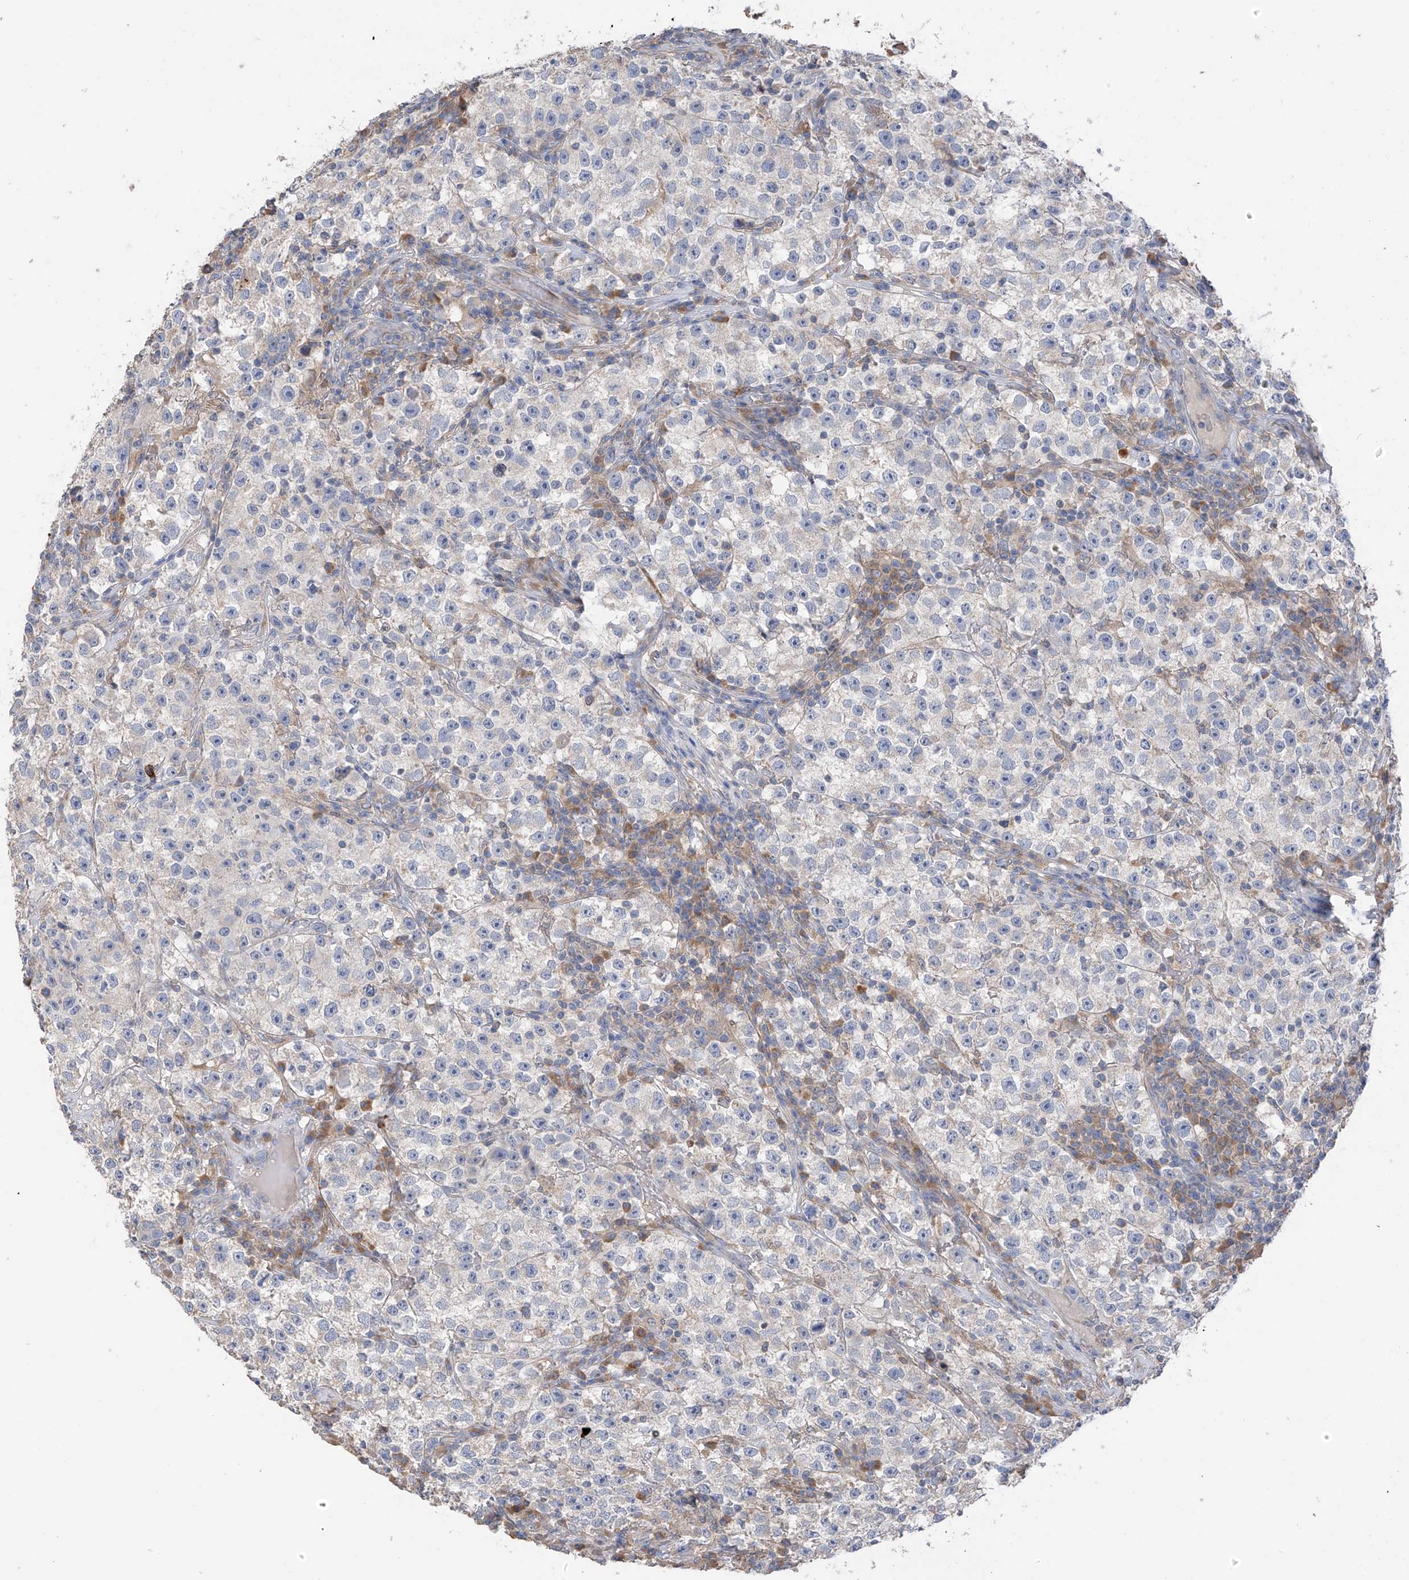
{"staining": {"intensity": "negative", "quantity": "none", "location": "none"}, "tissue": "testis cancer", "cell_type": "Tumor cells", "image_type": "cancer", "snomed": [{"axis": "morphology", "description": "Seminoma, NOS"}, {"axis": "topography", "description": "Testis"}], "caption": "Immunohistochemical staining of human testis cancer (seminoma) displays no significant positivity in tumor cells.", "gene": "GALNTL6", "patient": {"sex": "male", "age": 22}}